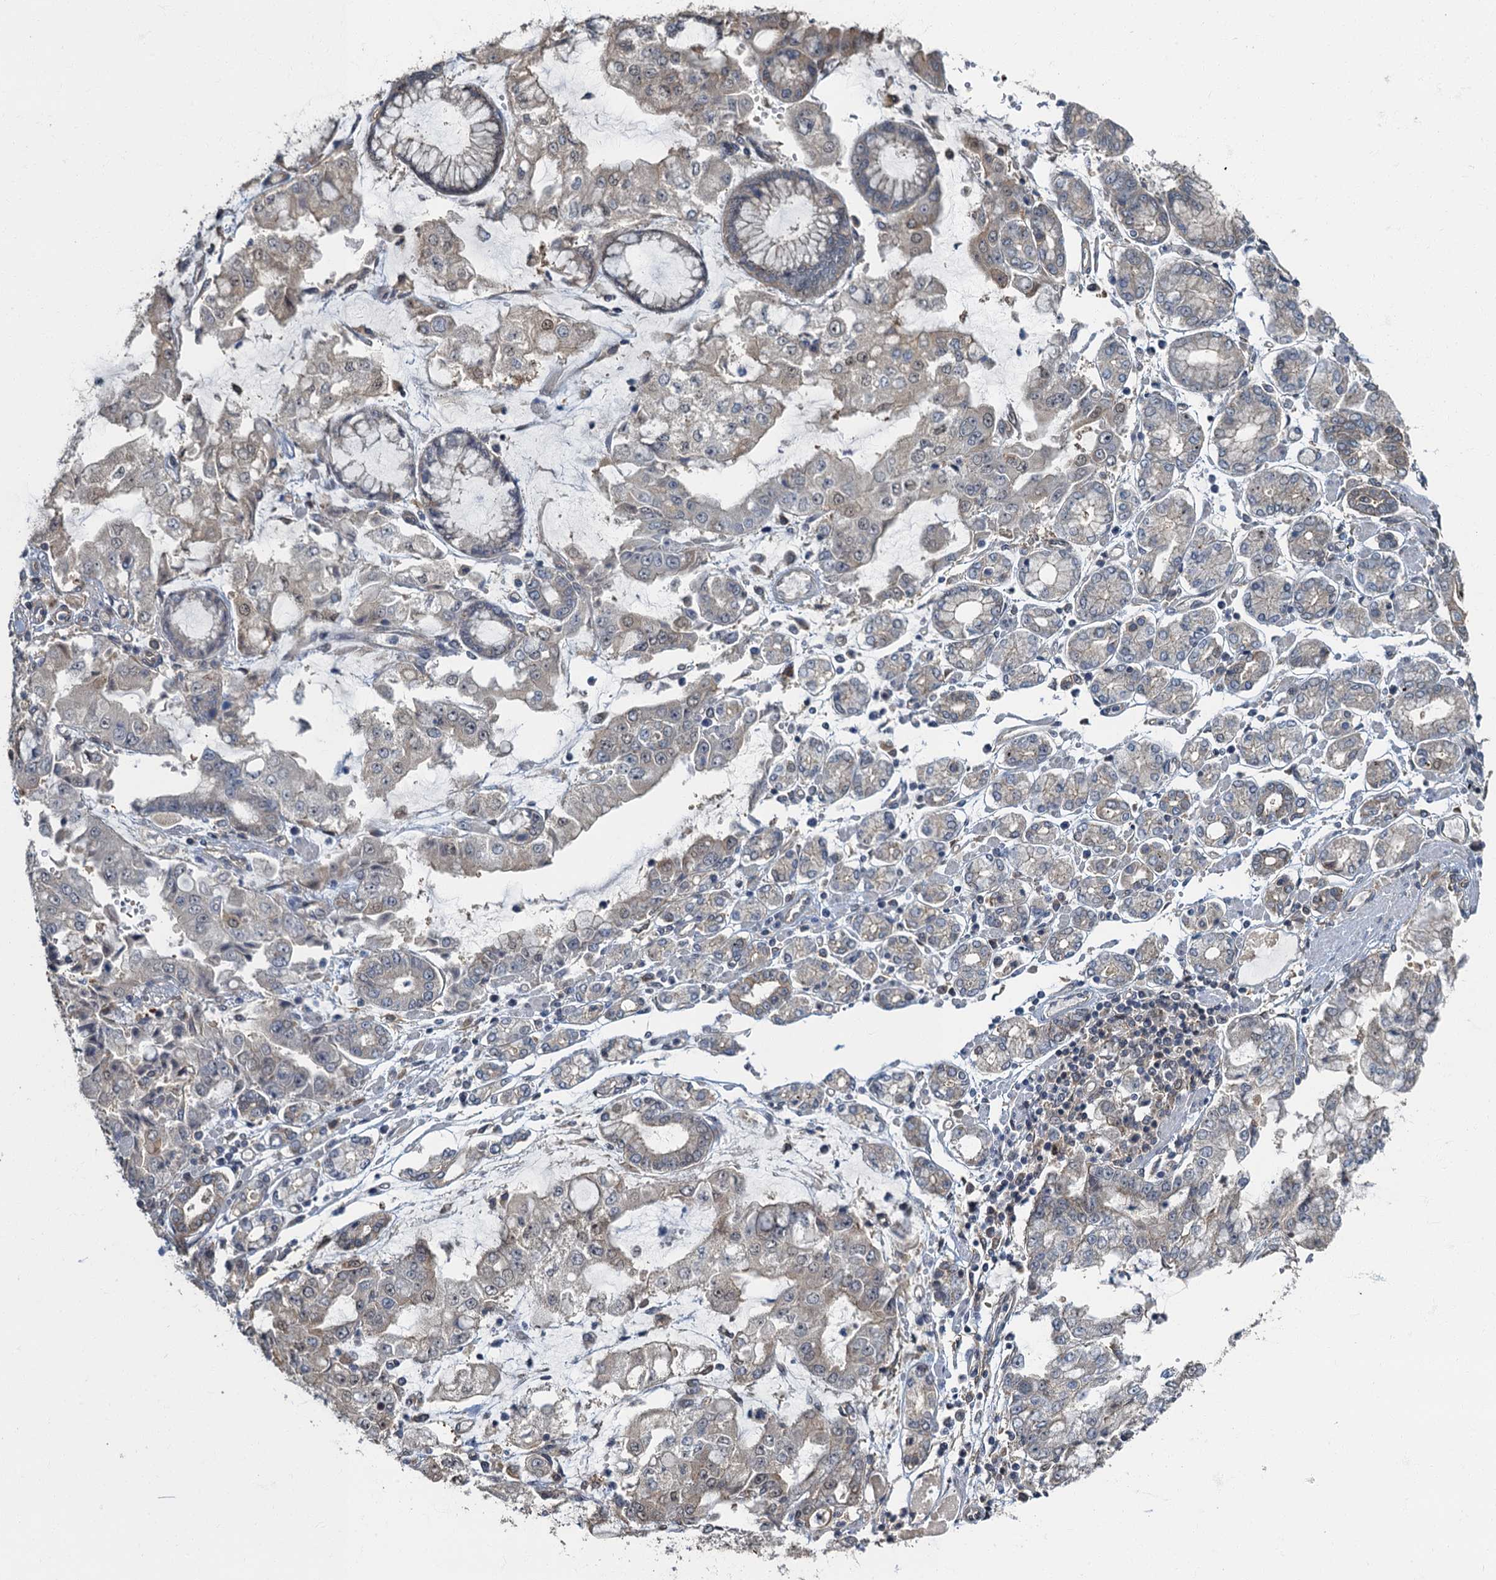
{"staining": {"intensity": "weak", "quantity": "<25%", "location": "cytoplasmic/membranous"}, "tissue": "stomach cancer", "cell_type": "Tumor cells", "image_type": "cancer", "snomed": [{"axis": "morphology", "description": "Adenocarcinoma, NOS"}, {"axis": "topography", "description": "Stomach"}], "caption": "This is an IHC micrograph of human adenocarcinoma (stomach). There is no positivity in tumor cells.", "gene": "TBCK", "patient": {"sex": "male", "age": 76}}